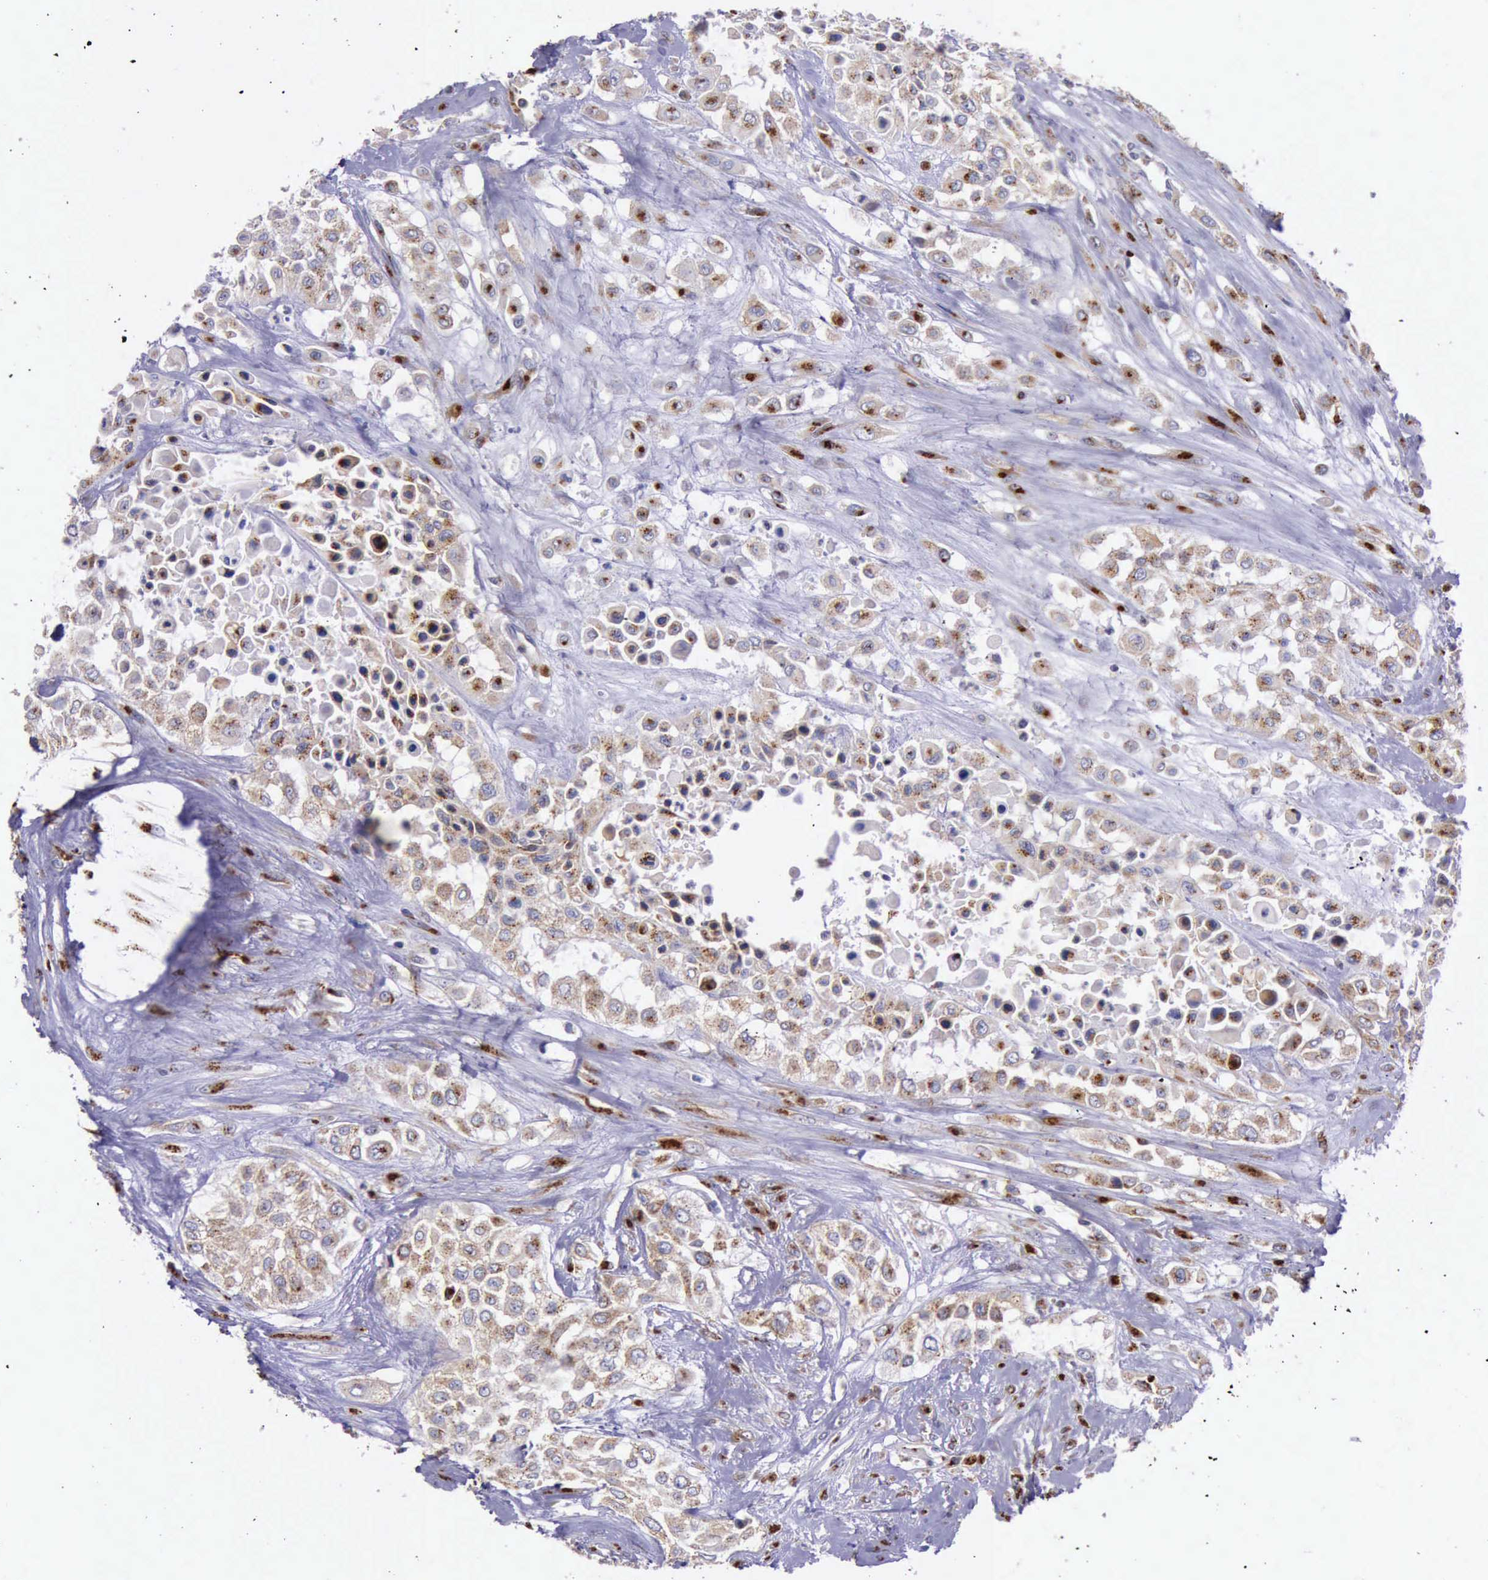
{"staining": {"intensity": "strong", "quantity": ">75%", "location": "cytoplasmic/membranous"}, "tissue": "urothelial cancer", "cell_type": "Tumor cells", "image_type": "cancer", "snomed": [{"axis": "morphology", "description": "Urothelial carcinoma, High grade"}, {"axis": "topography", "description": "Urinary bladder"}], "caption": "Human urothelial carcinoma (high-grade) stained with a brown dye reveals strong cytoplasmic/membranous positive expression in about >75% of tumor cells.", "gene": "GOLGA5", "patient": {"sex": "male", "age": 57}}